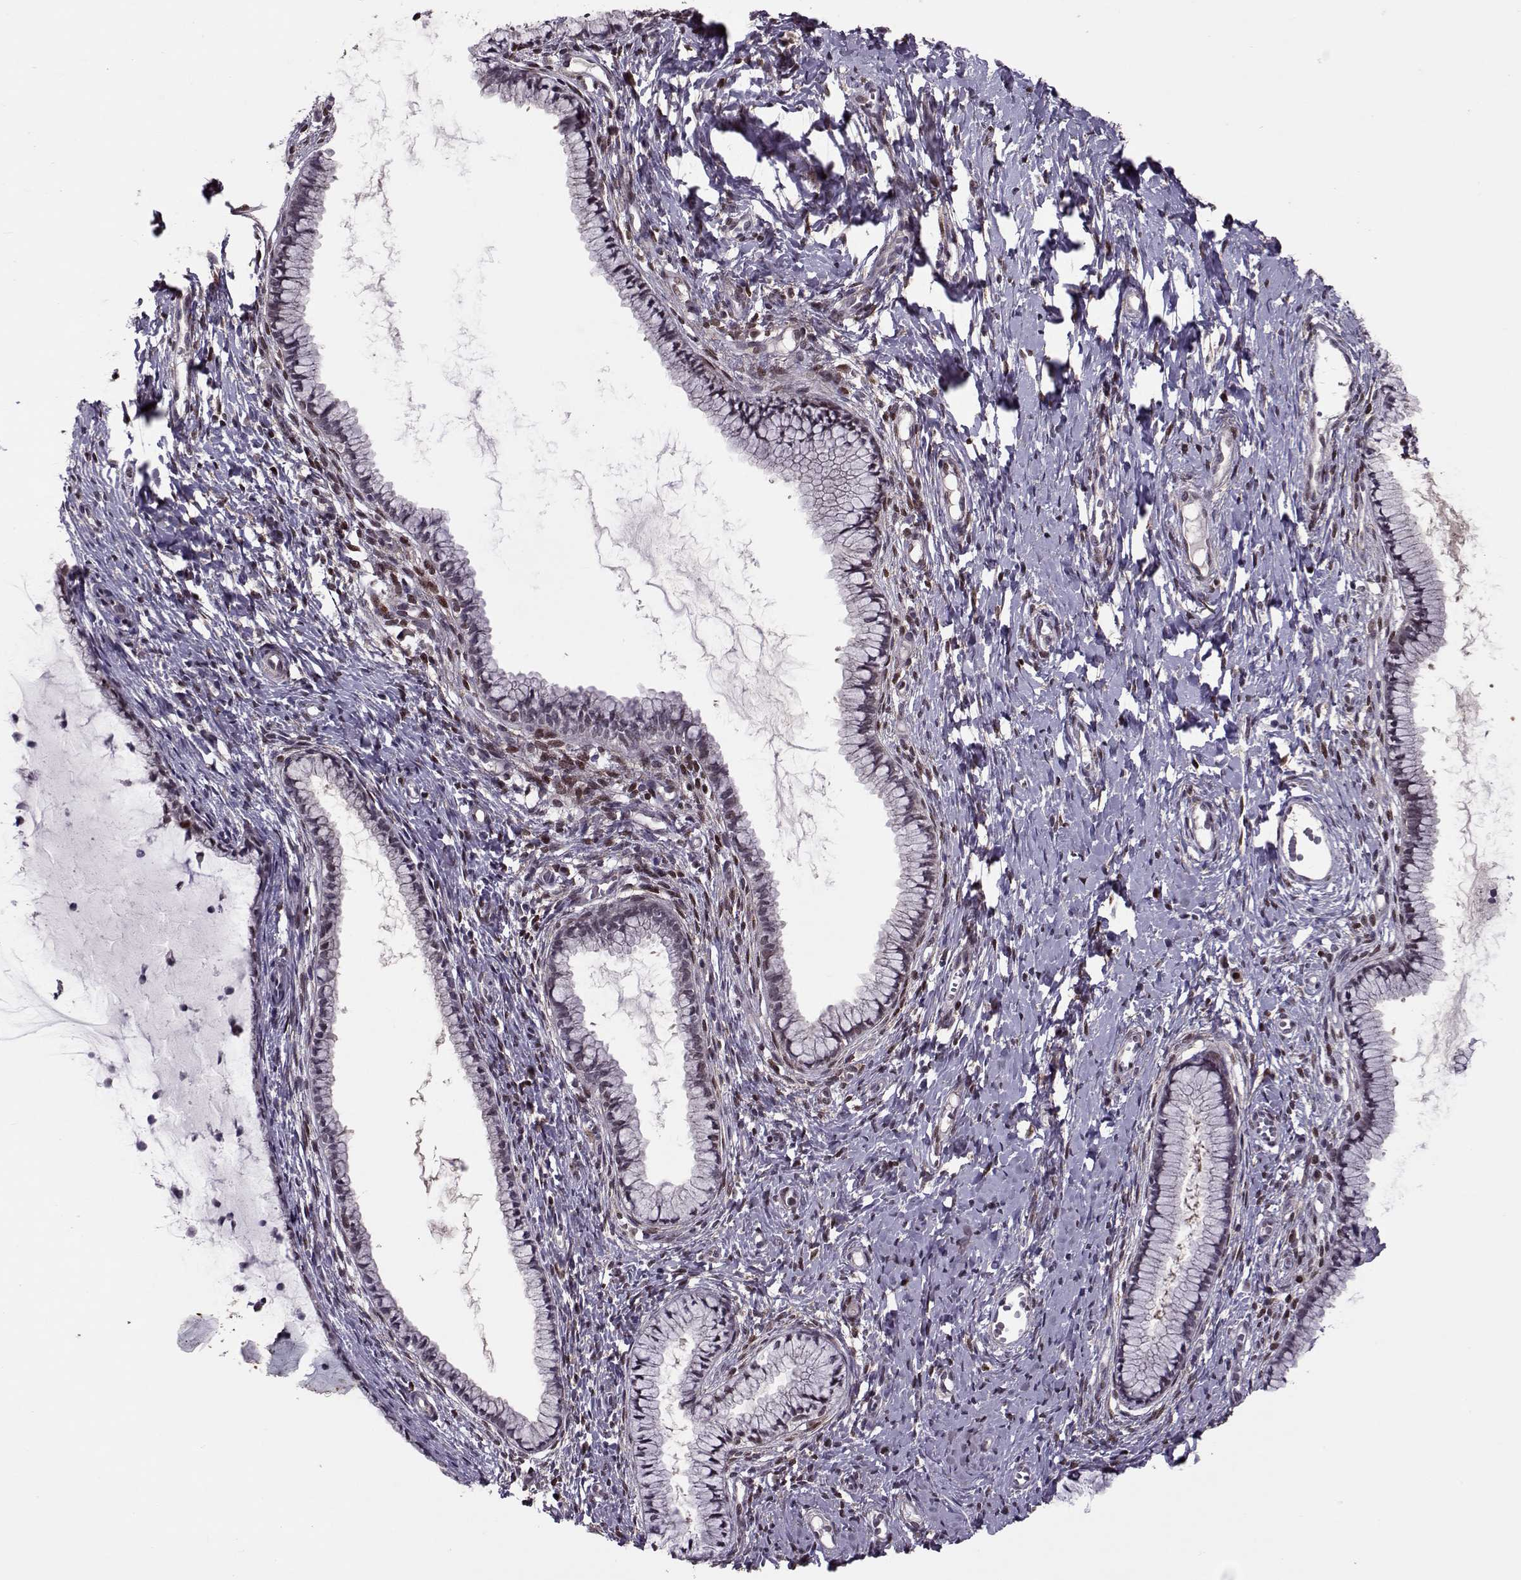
{"staining": {"intensity": "negative", "quantity": "none", "location": "none"}, "tissue": "cervix", "cell_type": "Glandular cells", "image_type": "normal", "snomed": [{"axis": "morphology", "description": "Normal tissue, NOS"}, {"axis": "topography", "description": "Cervix"}], "caption": "DAB immunohistochemical staining of normal cervix shows no significant expression in glandular cells. (Brightfield microscopy of DAB (3,3'-diaminobenzidine) IHC at high magnification).", "gene": "CDK4", "patient": {"sex": "female", "age": 40}}